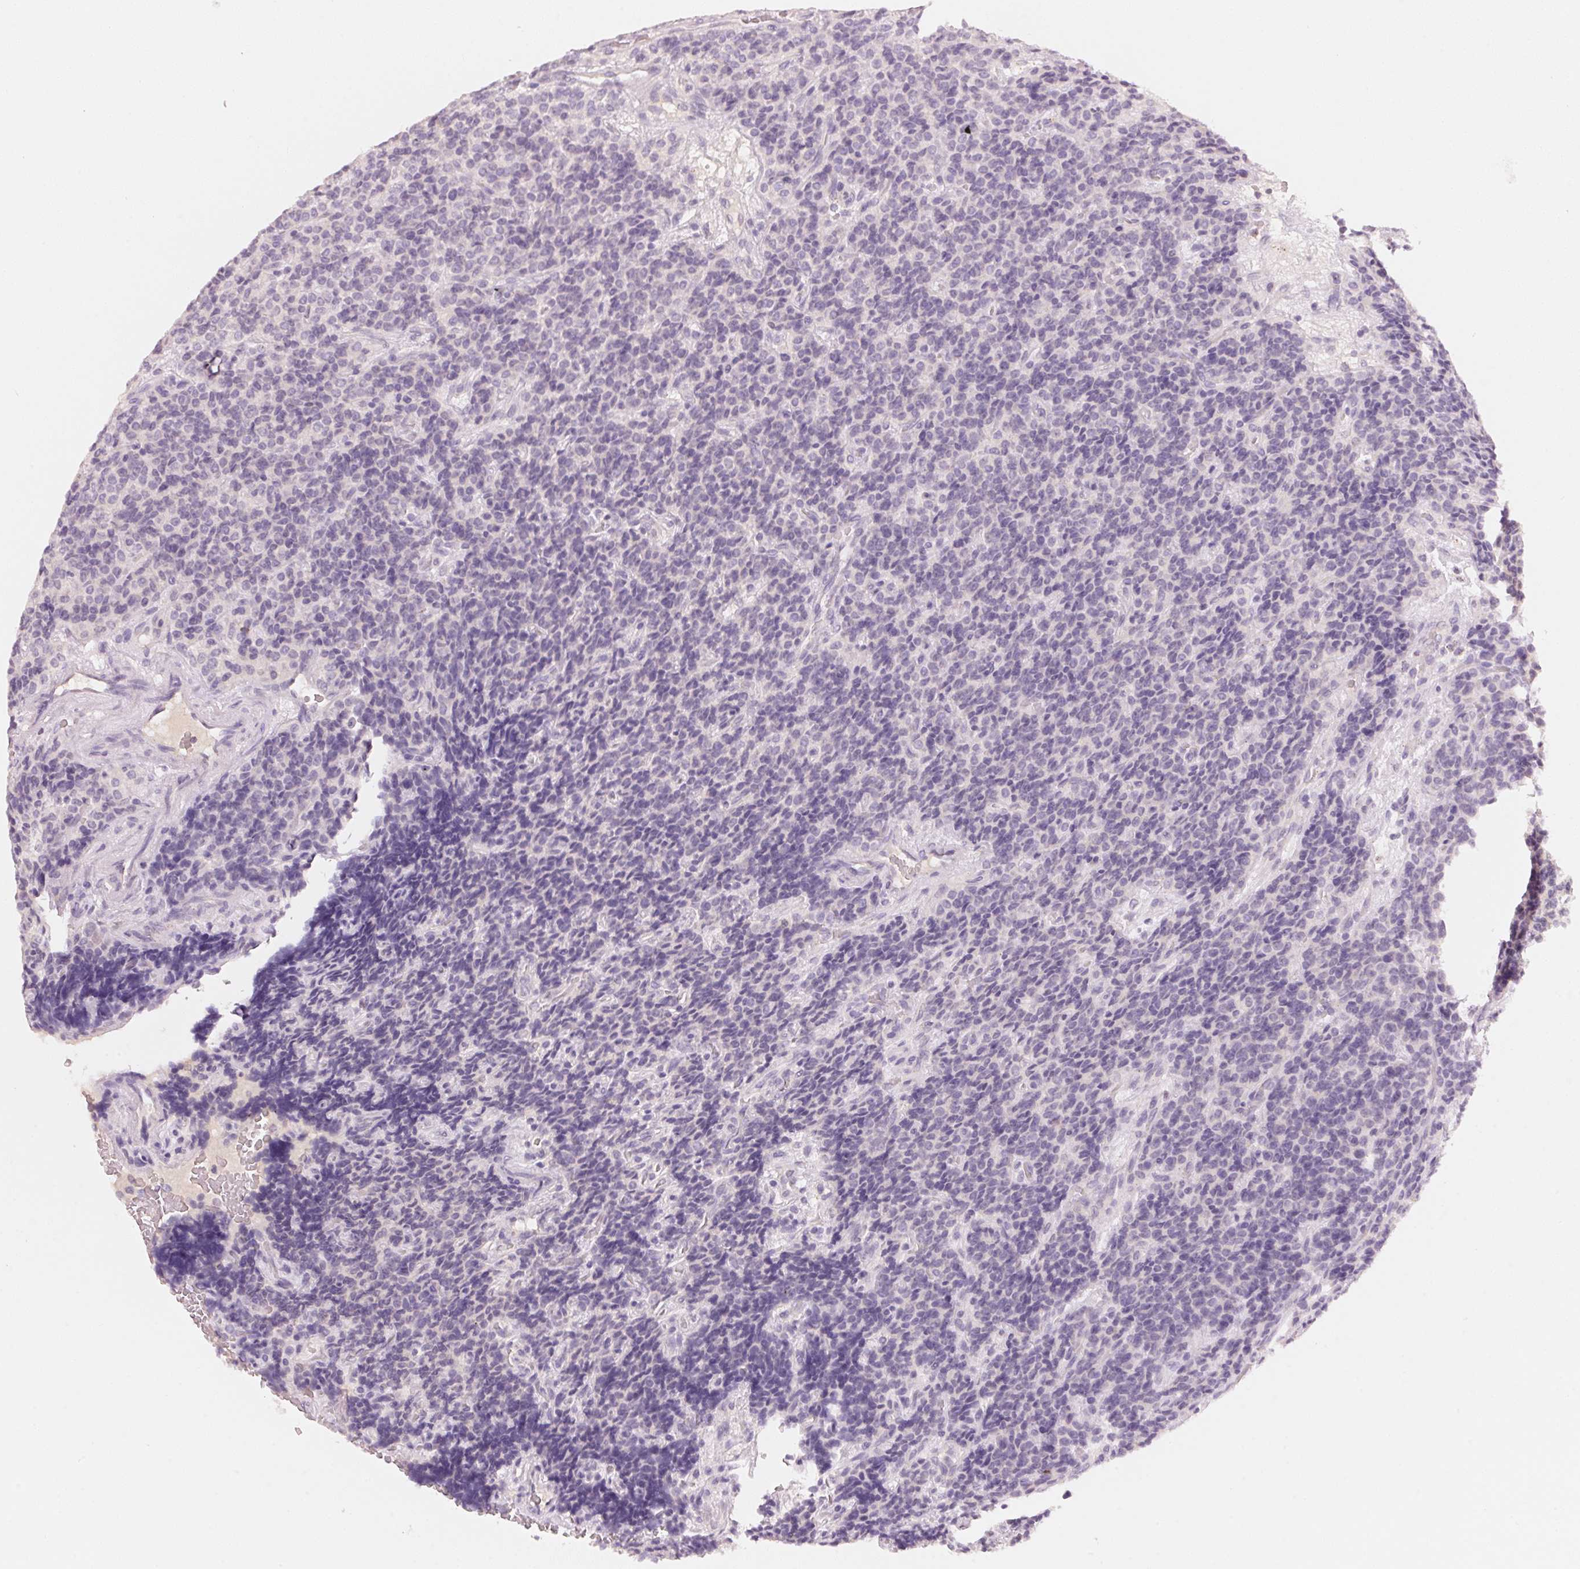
{"staining": {"intensity": "negative", "quantity": "none", "location": "none"}, "tissue": "carcinoid", "cell_type": "Tumor cells", "image_type": "cancer", "snomed": [{"axis": "morphology", "description": "Carcinoid, malignant, NOS"}, {"axis": "topography", "description": "Pancreas"}], "caption": "Human malignant carcinoid stained for a protein using IHC displays no staining in tumor cells.", "gene": "HOXB13", "patient": {"sex": "male", "age": 36}}